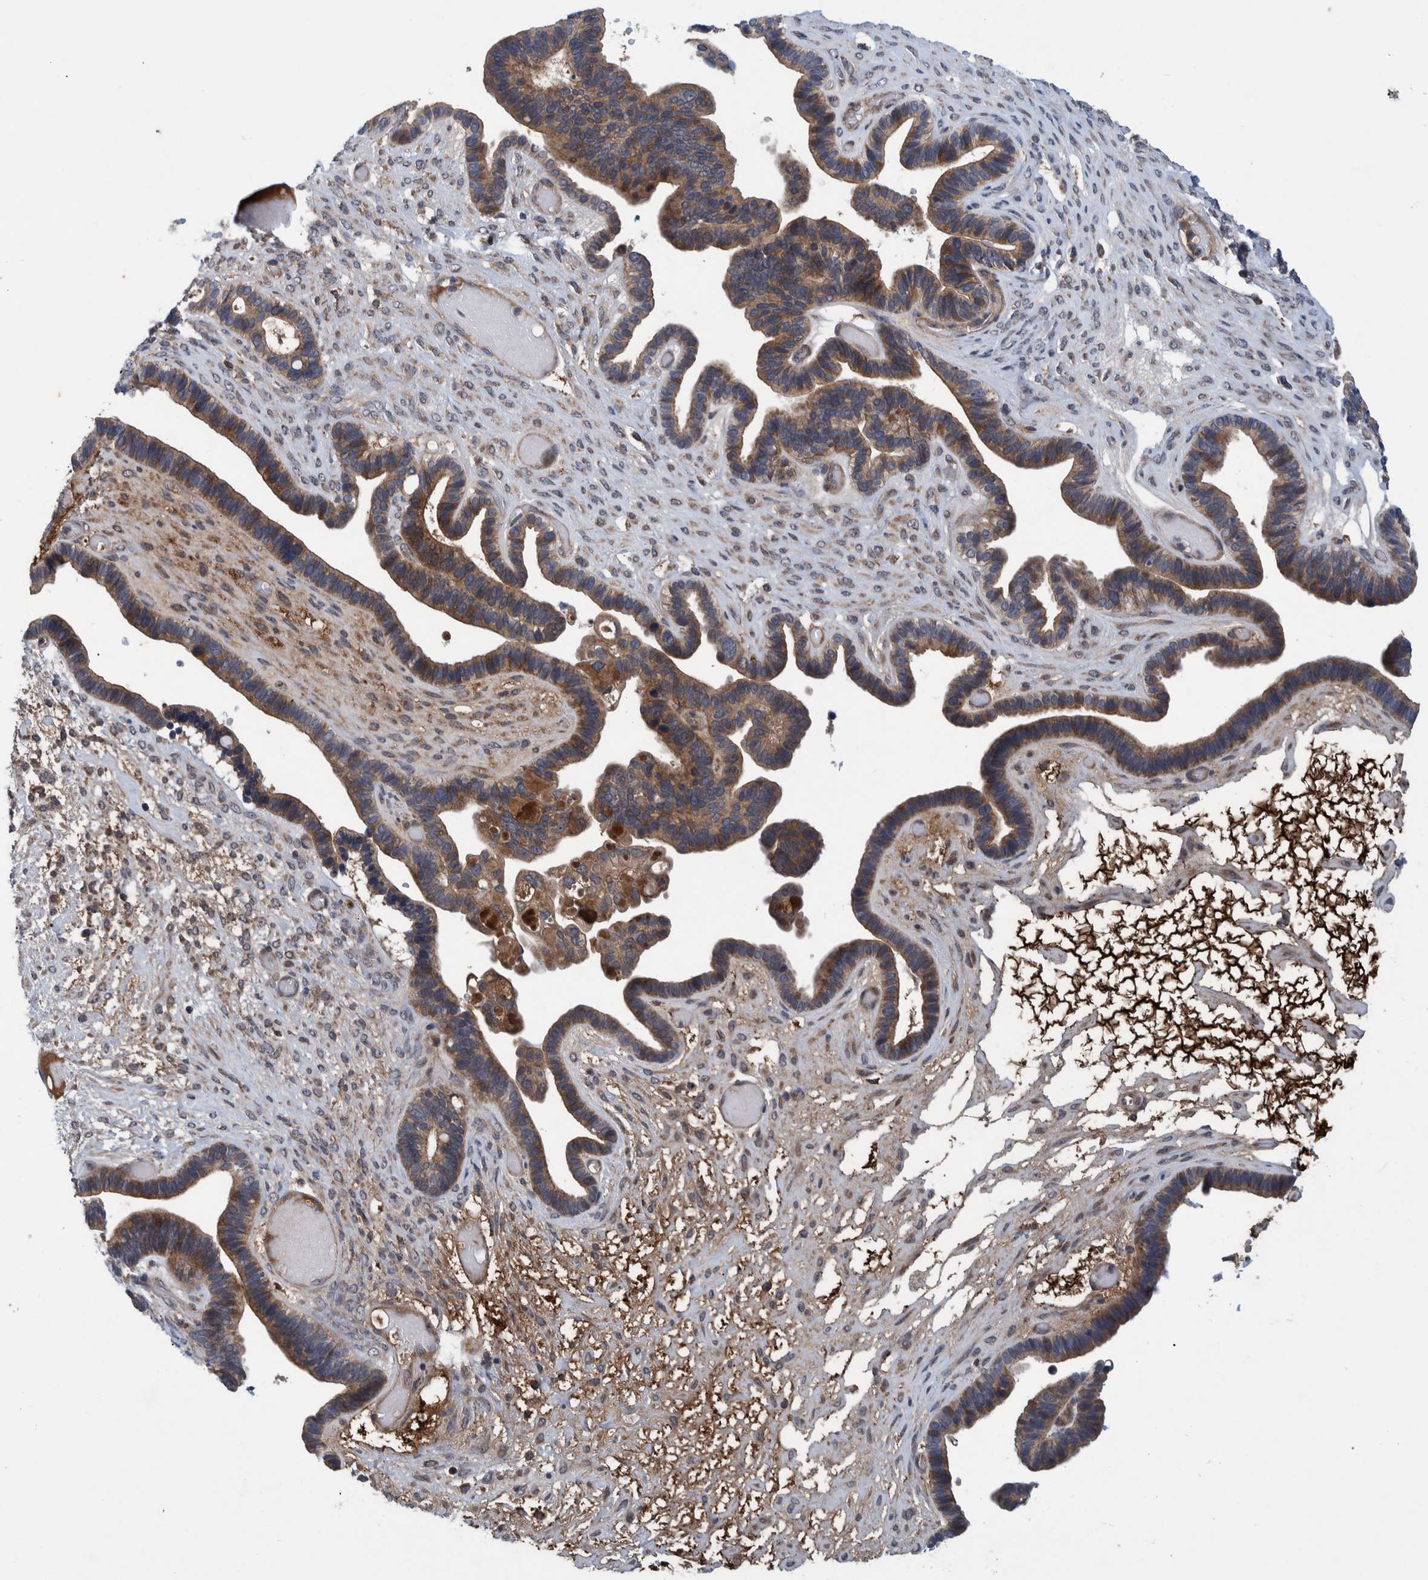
{"staining": {"intensity": "moderate", "quantity": ">75%", "location": "cytoplasmic/membranous"}, "tissue": "ovarian cancer", "cell_type": "Tumor cells", "image_type": "cancer", "snomed": [{"axis": "morphology", "description": "Cystadenocarcinoma, serous, NOS"}, {"axis": "topography", "description": "Ovary"}], "caption": "DAB immunohistochemical staining of ovarian cancer (serous cystadenocarcinoma) displays moderate cytoplasmic/membranous protein expression in approximately >75% of tumor cells.", "gene": "ITIH3", "patient": {"sex": "female", "age": 56}}